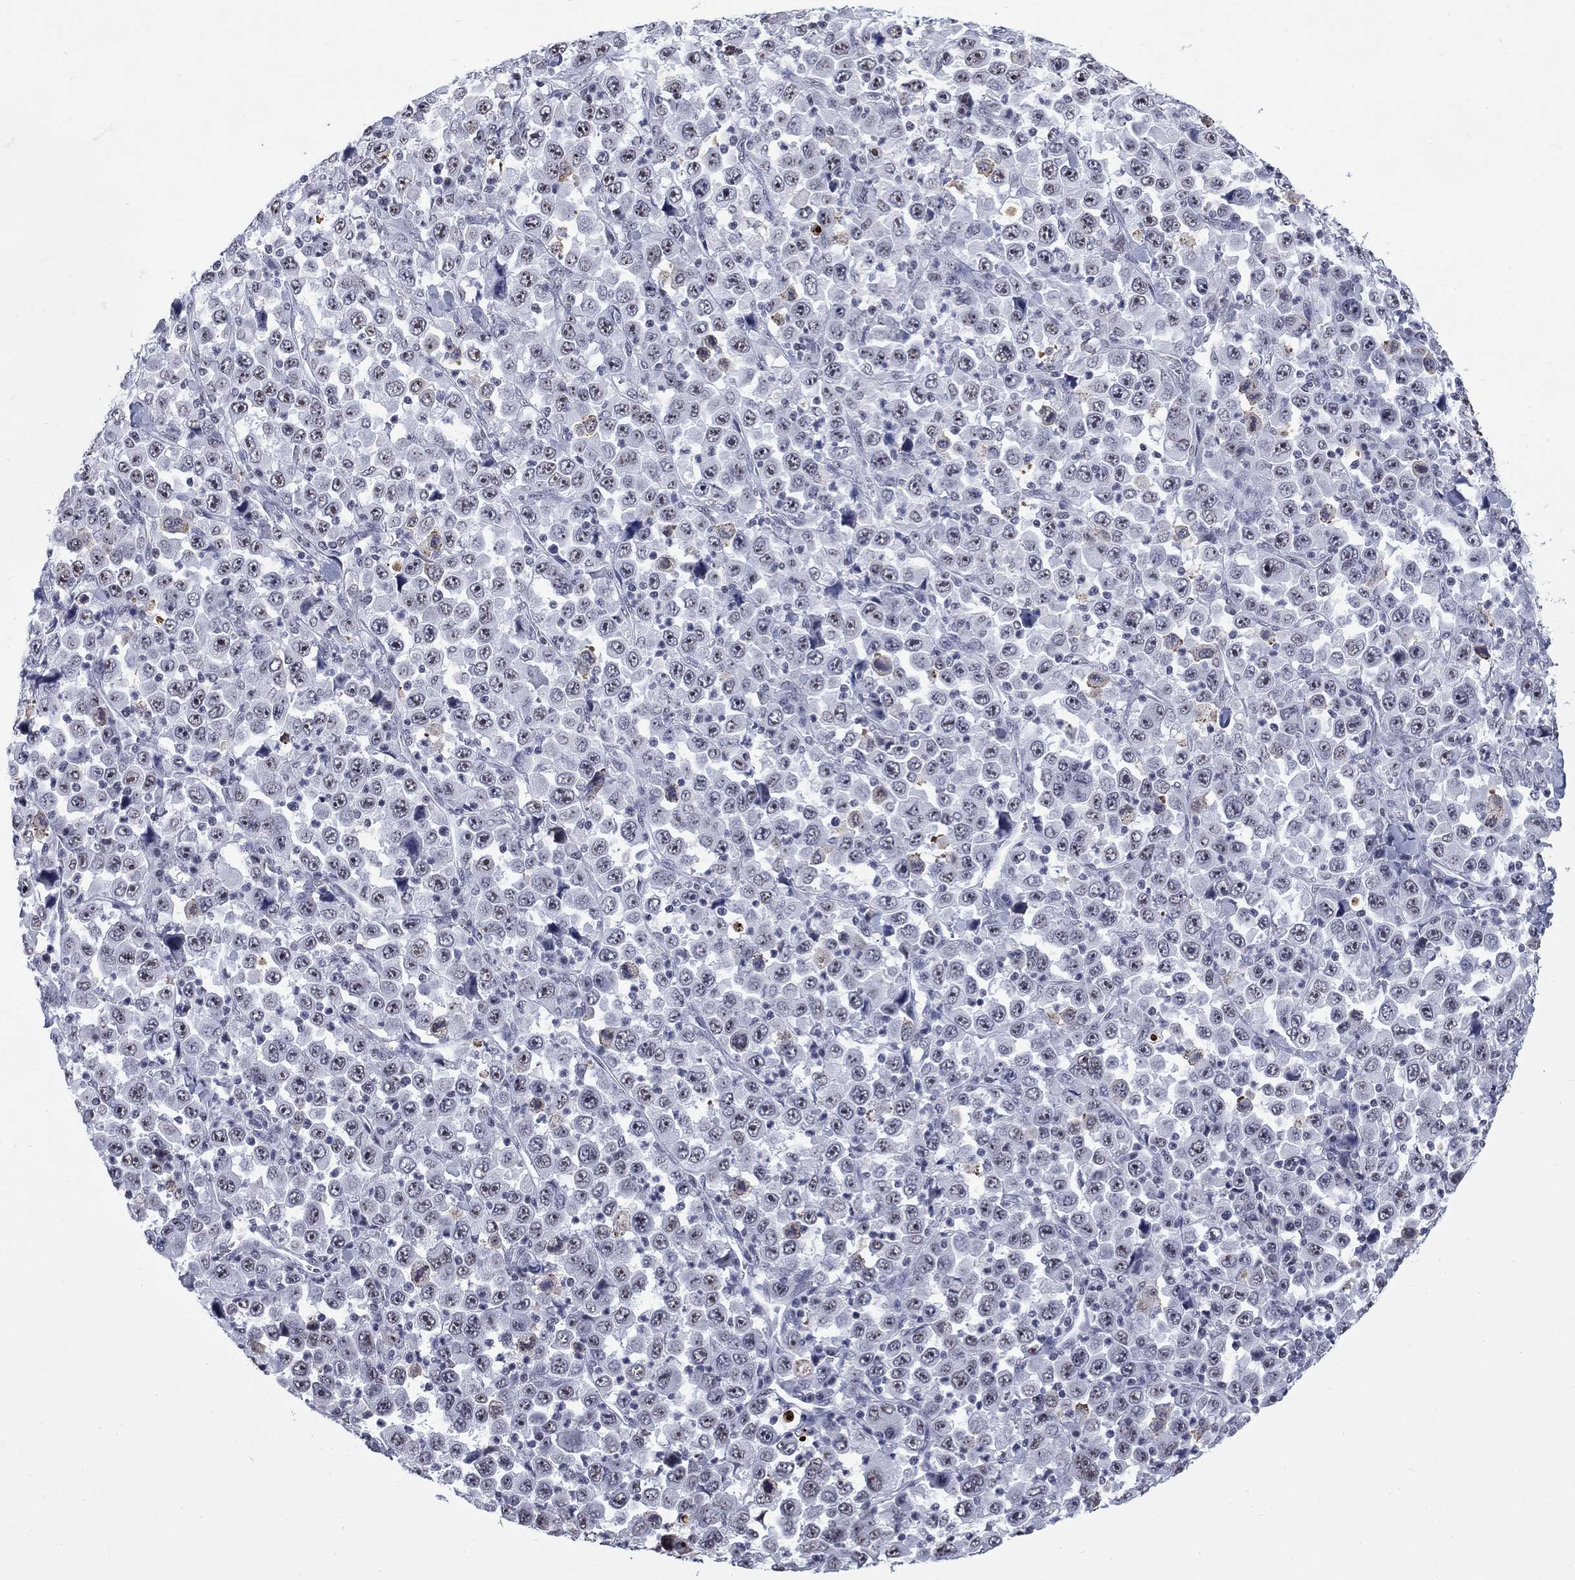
{"staining": {"intensity": "negative", "quantity": "none", "location": "none"}, "tissue": "stomach cancer", "cell_type": "Tumor cells", "image_type": "cancer", "snomed": [{"axis": "morphology", "description": "Normal tissue, NOS"}, {"axis": "morphology", "description": "Adenocarcinoma, NOS"}, {"axis": "topography", "description": "Stomach, upper"}, {"axis": "topography", "description": "Stomach"}], "caption": "The histopathology image reveals no significant staining in tumor cells of stomach cancer.", "gene": "CSRNP3", "patient": {"sex": "male", "age": 59}}